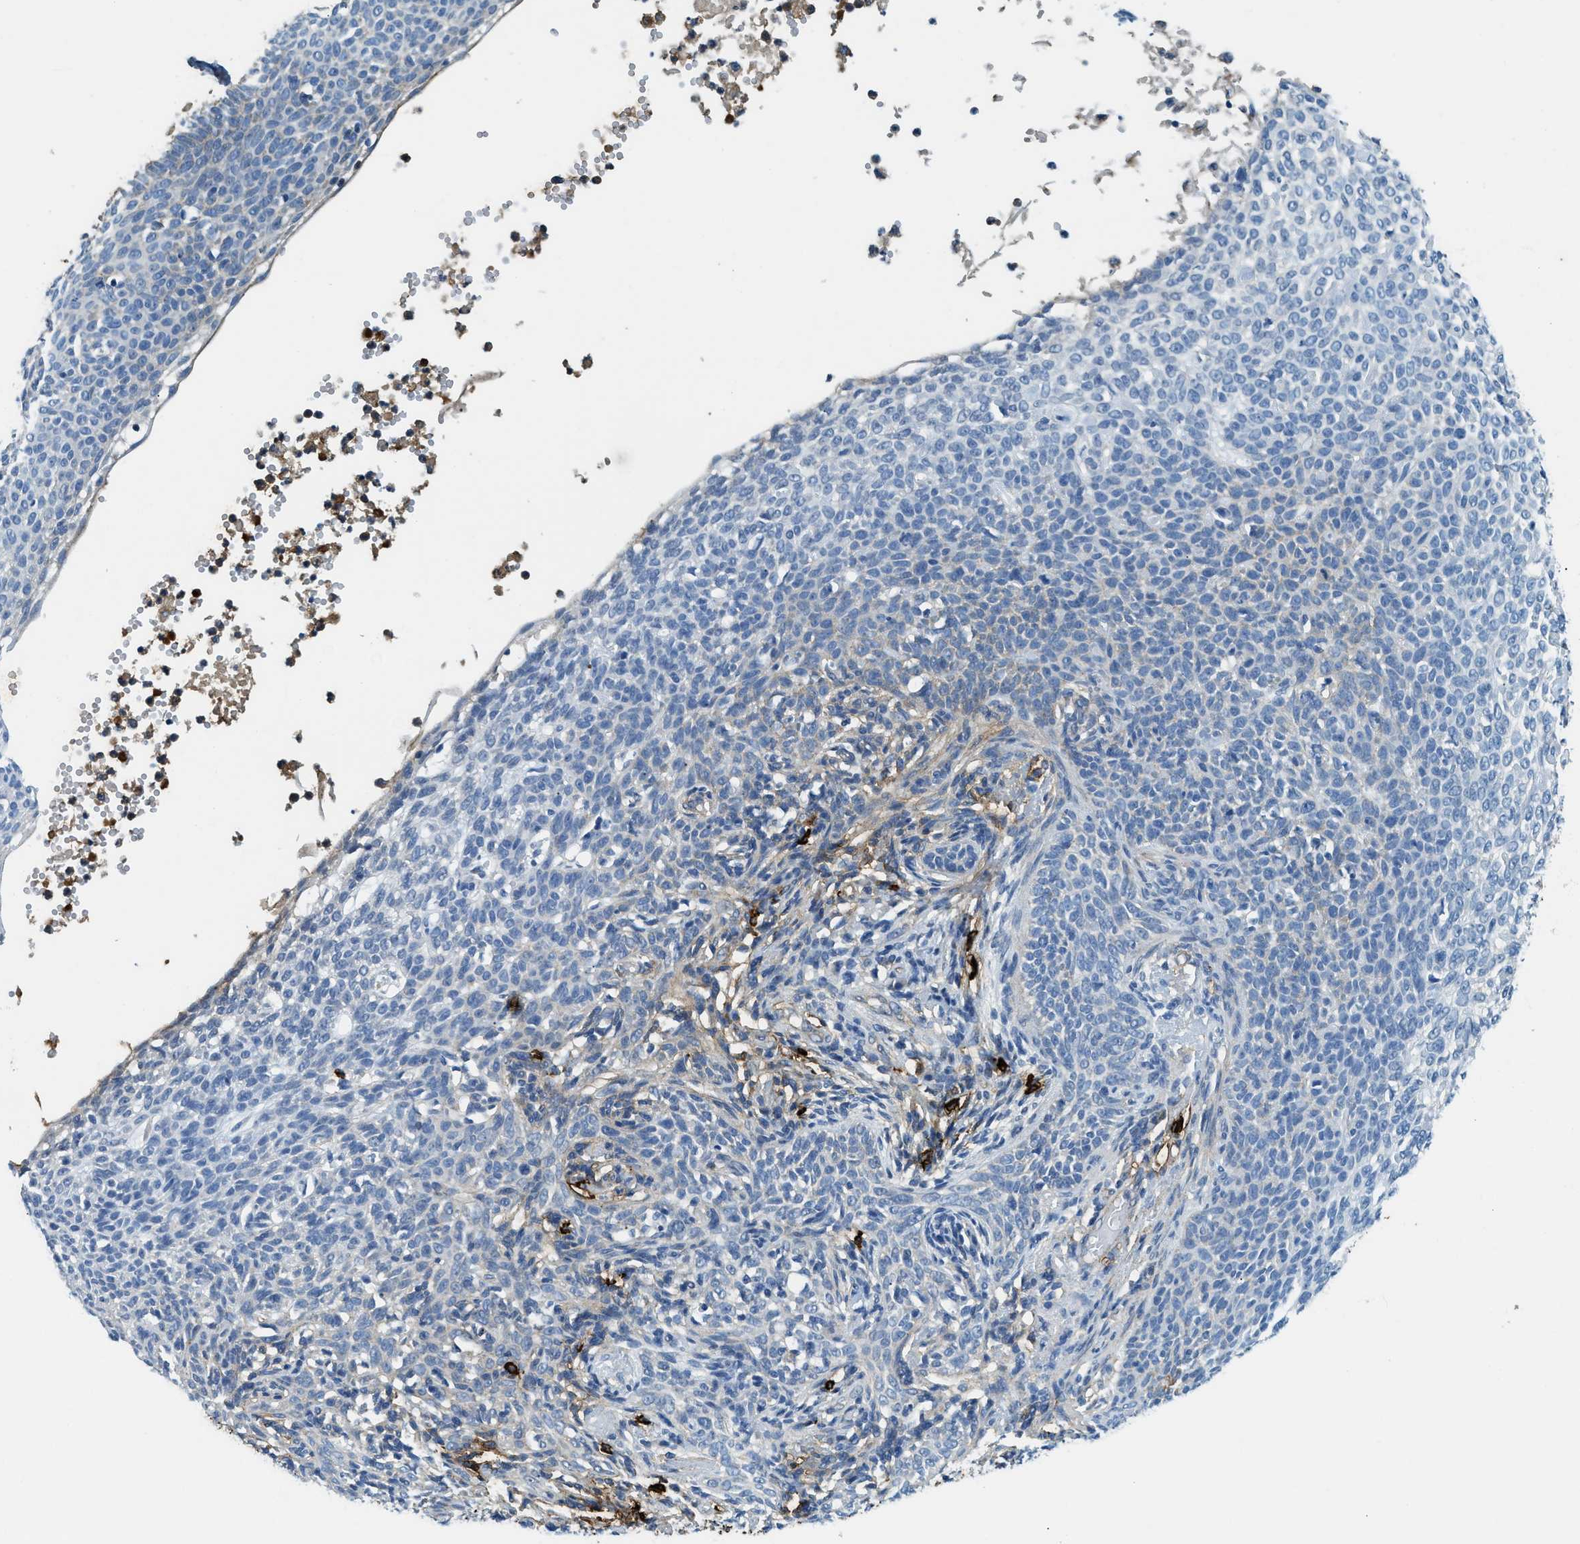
{"staining": {"intensity": "negative", "quantity": "none", "location": "none"}, "tissue": "skin cancer", "cell_type": "Tumor cells", "image_type": "cancer", "snomed": [{"axis": "morphology", "description": "Normal tissue, NOS"}, {"axis": "morphology", "description": "Basal cell carcinoma"}, {"axis": "topography", "description": "Skin"}], "caption": "Image shows no protein expression in tumor cells of skin cancer (basal cell carcinoma) tissue.", "gene": "TPSAB1", "patient": {"sex": "male", "age": 87}}